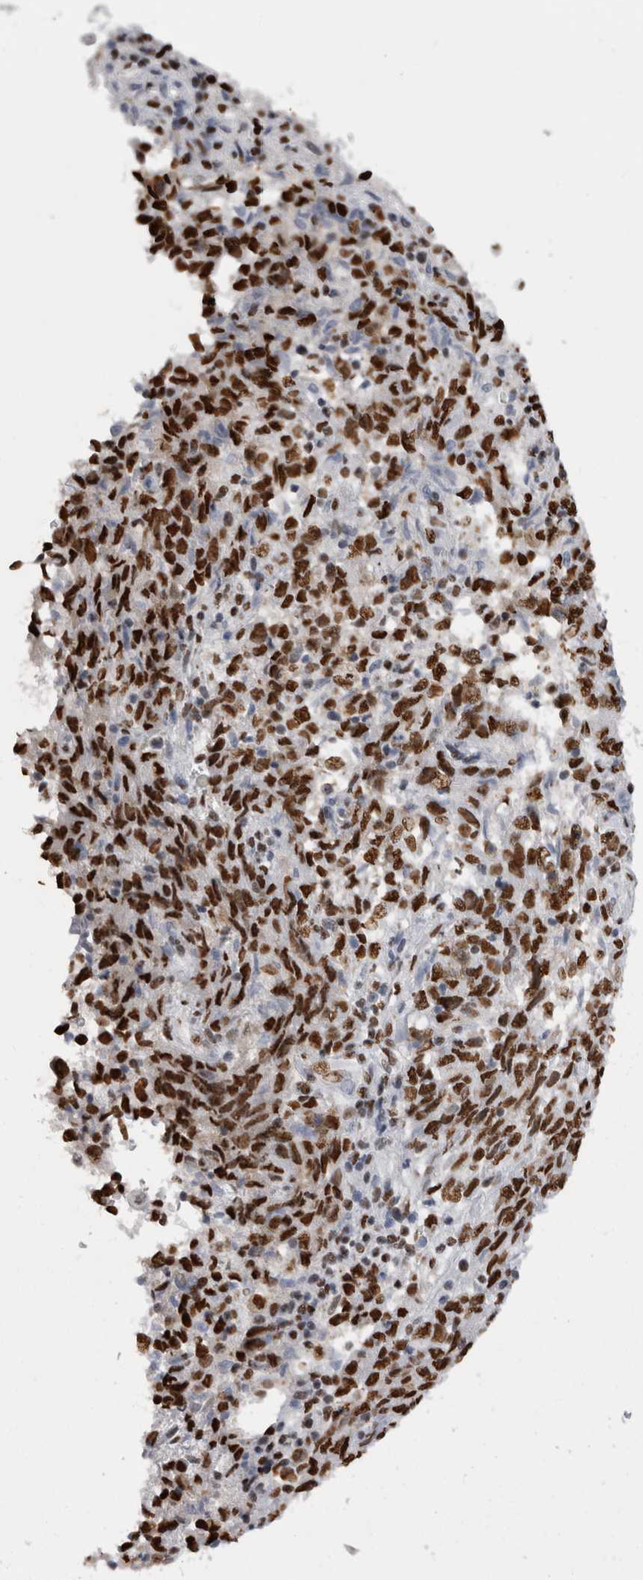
{"staining": {"intensity": "strong", "quantity": ">75%", "location": "nuclear"}, "tissue": "endometrial cancer", "cell_type": "Tumor cells", "image_type": "cancer", "snomed": [{"axis": "morphology", "description": "Adenocarcinoma, NOS"}, {"axis": "topography", "description": "Endometrium"}], "caption": "Adenocarcinoma (endometrial) tissue demonstrates strong nuclear expression in approximately >75% of tumor cells", "gene": "ALPK3", "patient": {"sex": "female", "age": 80}}